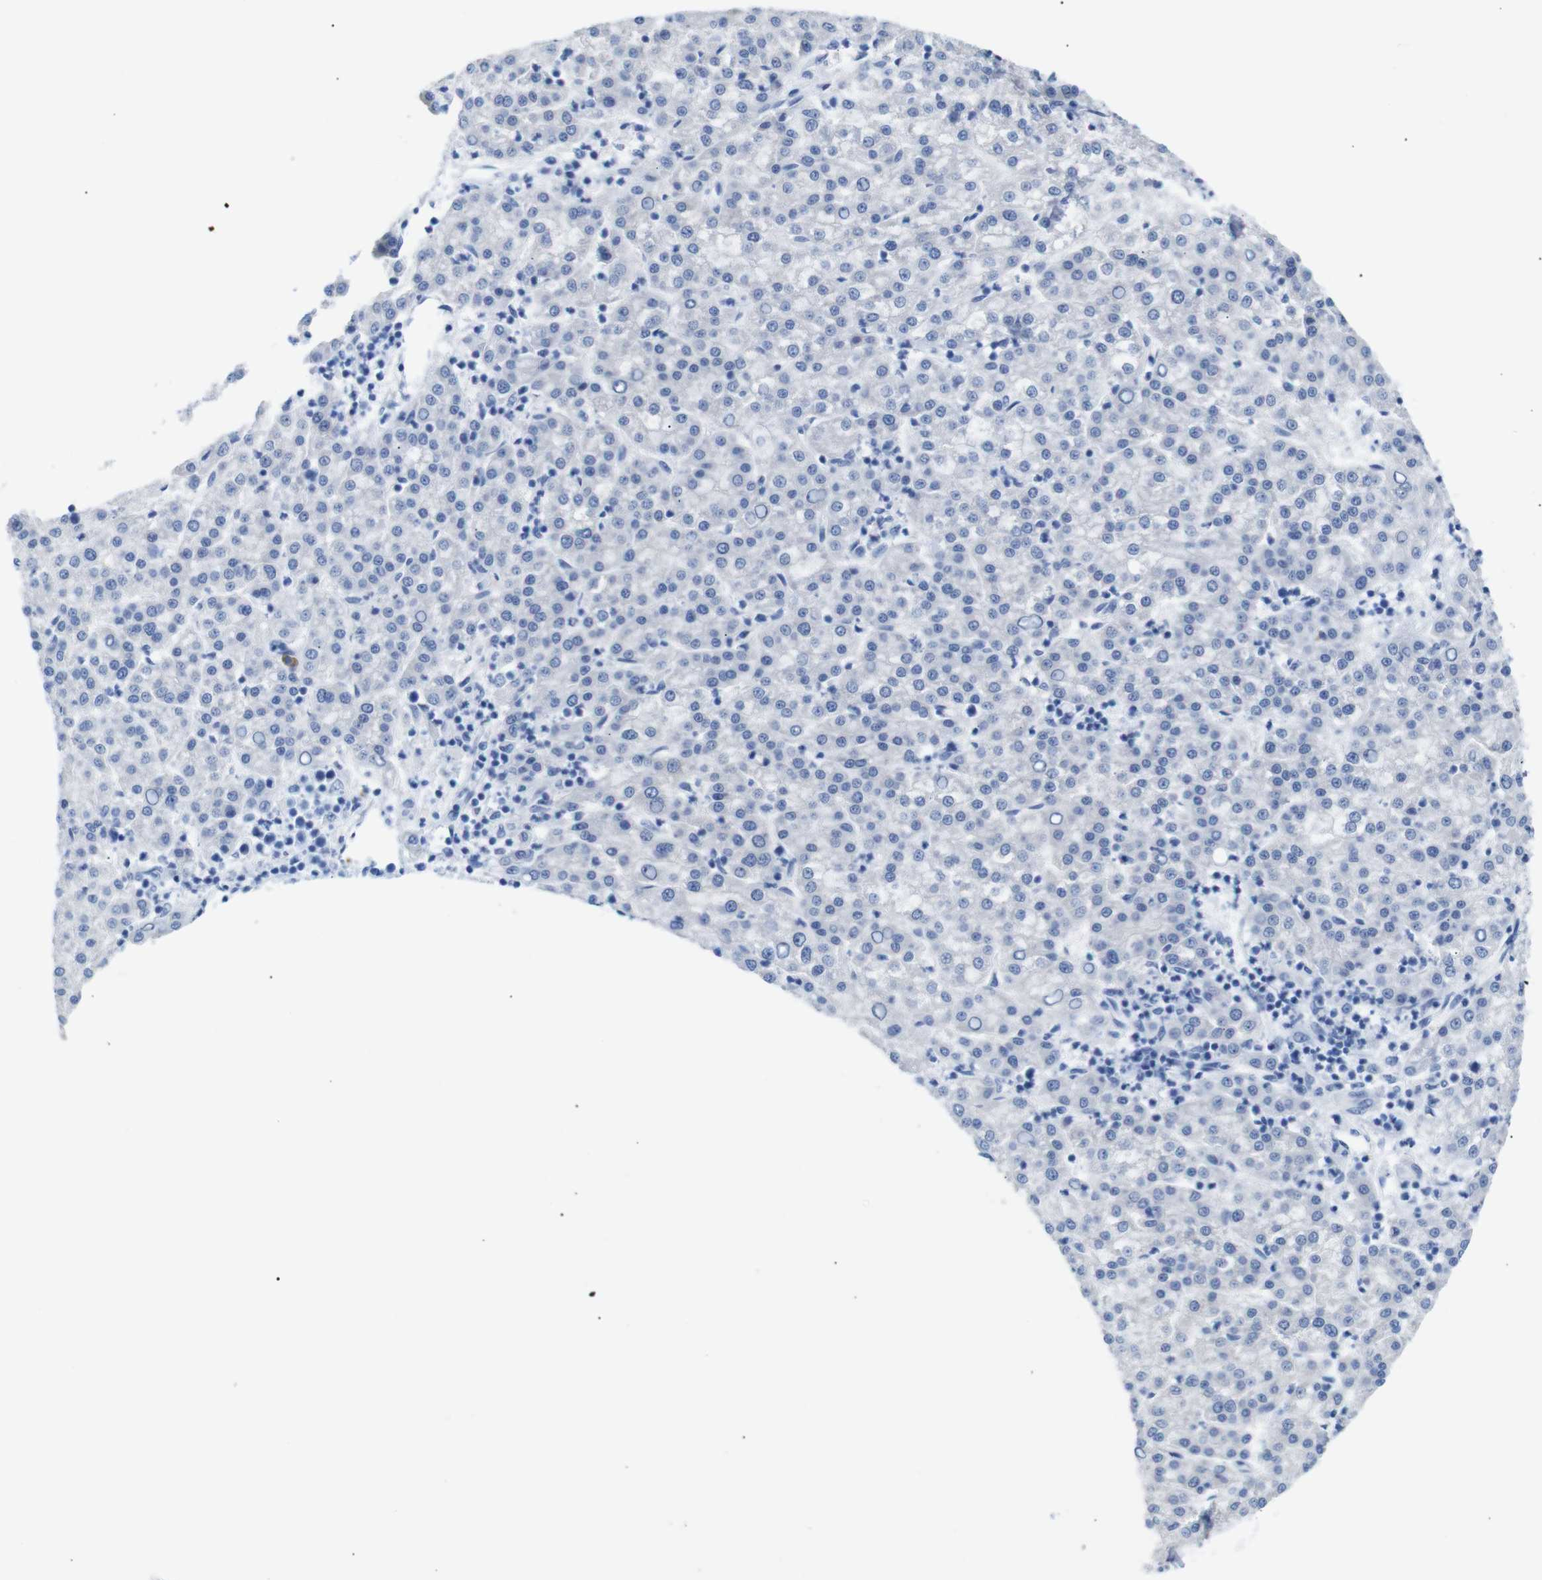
{"staining": {"intensity": "negative", "quantity": "none", "location": "none"}, "tissue": "liver cancer", "cell_type": "Tumor cells", "image_type": "cancer", "snomed": [{"axis": "morphology", "description": "Carcinoma, Hepatocellular, NOS"}, {"axis": "topography", "description": "Liver"}], "caption": "Immunohistochemistry (IHC) micrograph of hepatocellular carcinoma (liver) stained for a protein (brown), which exhibits no expression in tumor cells.", "gene": "ERVMER34-1", "patient": {"sex": "female", "age": 58}}